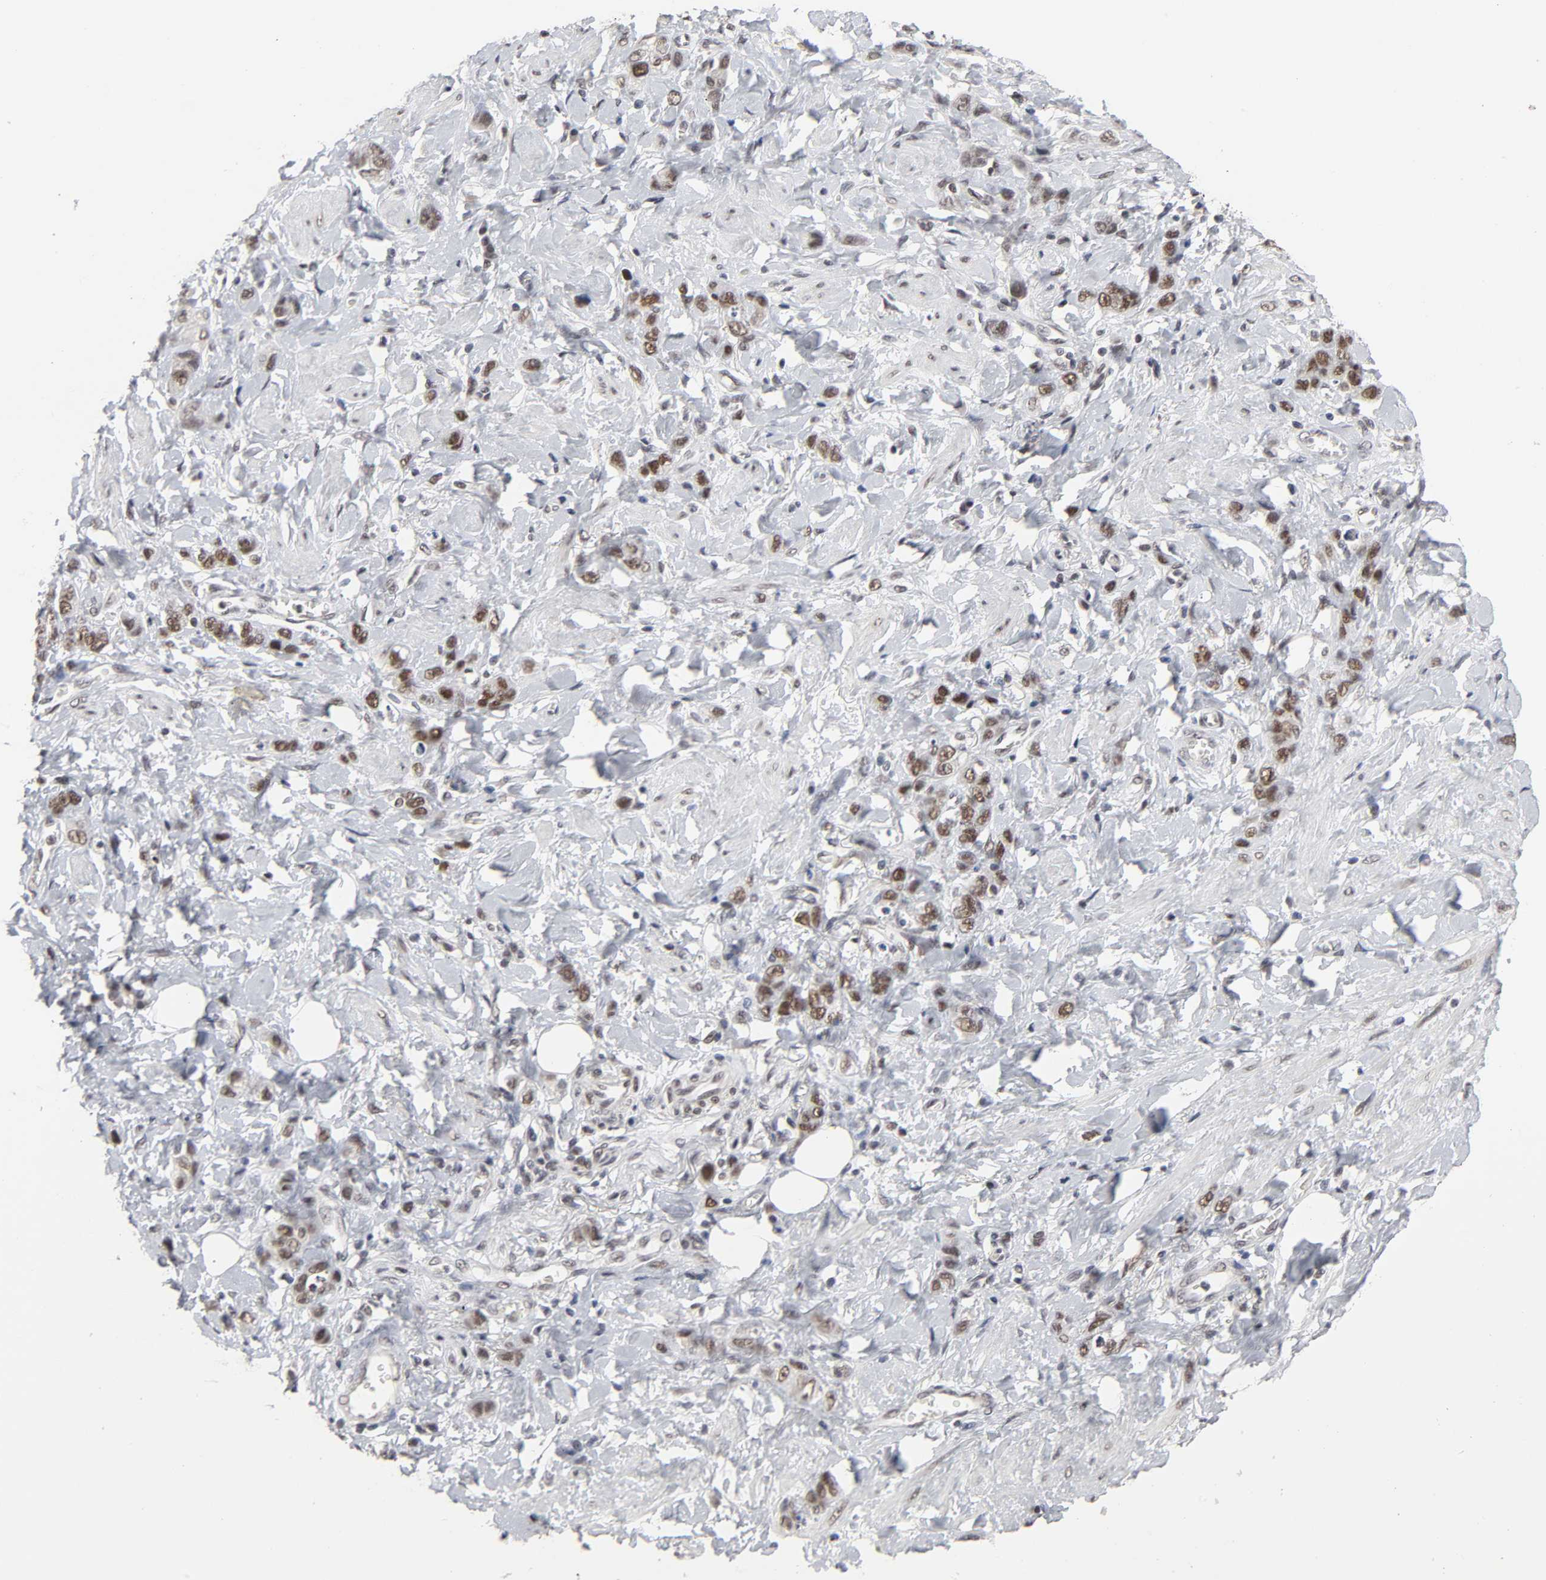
{"staining": {"intensity": "strong", "quantity": ">75%", "location": "nuclear"}, "tissue": "stomach cancer", "cell_type": "Tumor cells", "image_type": "cancer", "snomed": [{"axis": "morphology", "description": "Adenocarcinoma, NOS"}, {"axis": "topography", "description": "Stomach"}], "caption": "This is a histology image of immunohistochemistry staining of adenocarcinoma (stomach), which shows strong expression in the nuclear of tumor cells.", "gene": "TRIM33", "patient": {"sex": "male", "age": 82}}